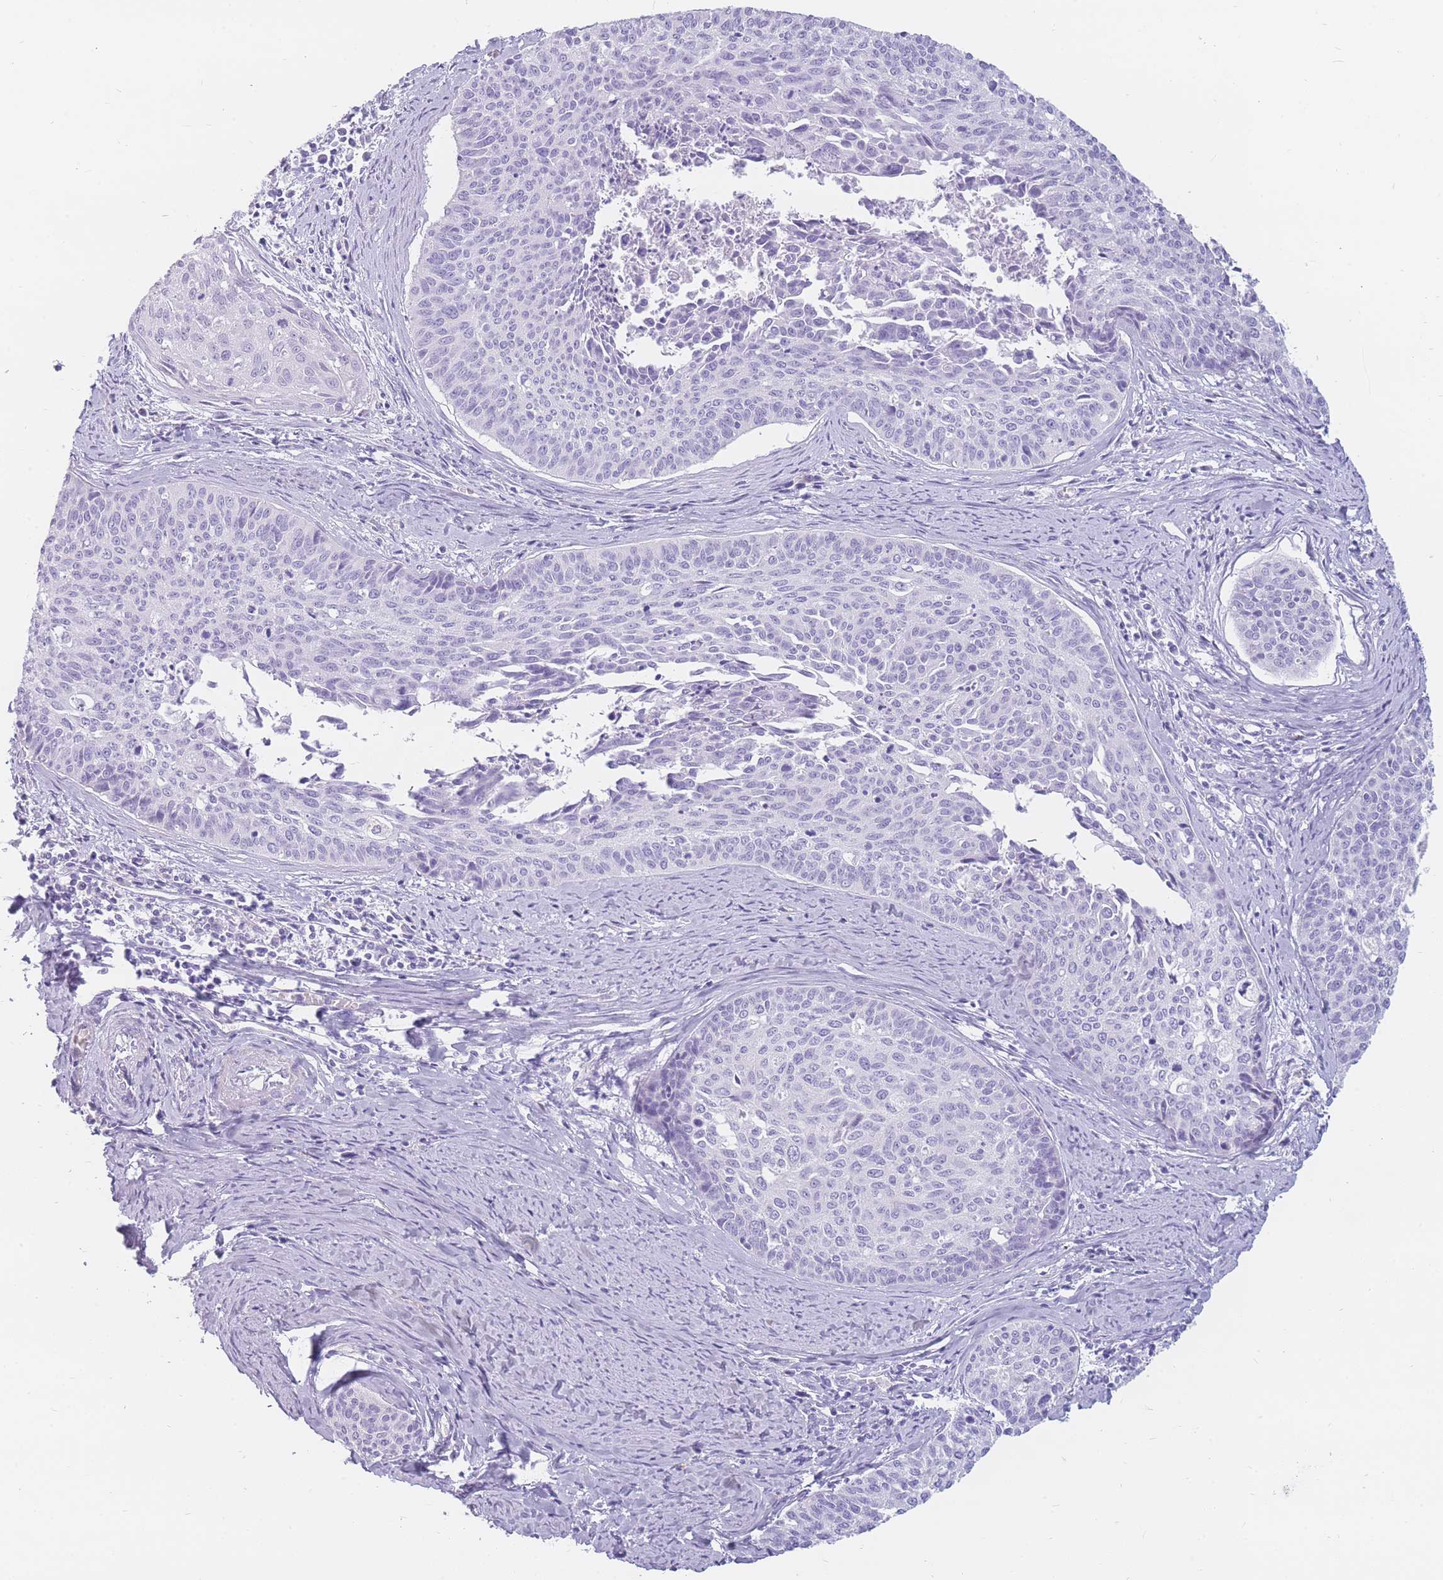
{"staining": {"intensity": "negative", "quantity": "none", "location": "none"}, "tissue": "cervical cancer", "cell_type": "Tumor cells", "image_type": "cancer", "snomed": [{"axis": "morphology", "description": "Squamous cell carcinoma, NOS"}, {"axis": "topography", "description": "Cervix"}], "caption": "Tumor cells show no significant protein staining in squamous cell carcinoma (cervical).", "gene": "UPK1A", "patient": {"sex": "female", "age": 55}}